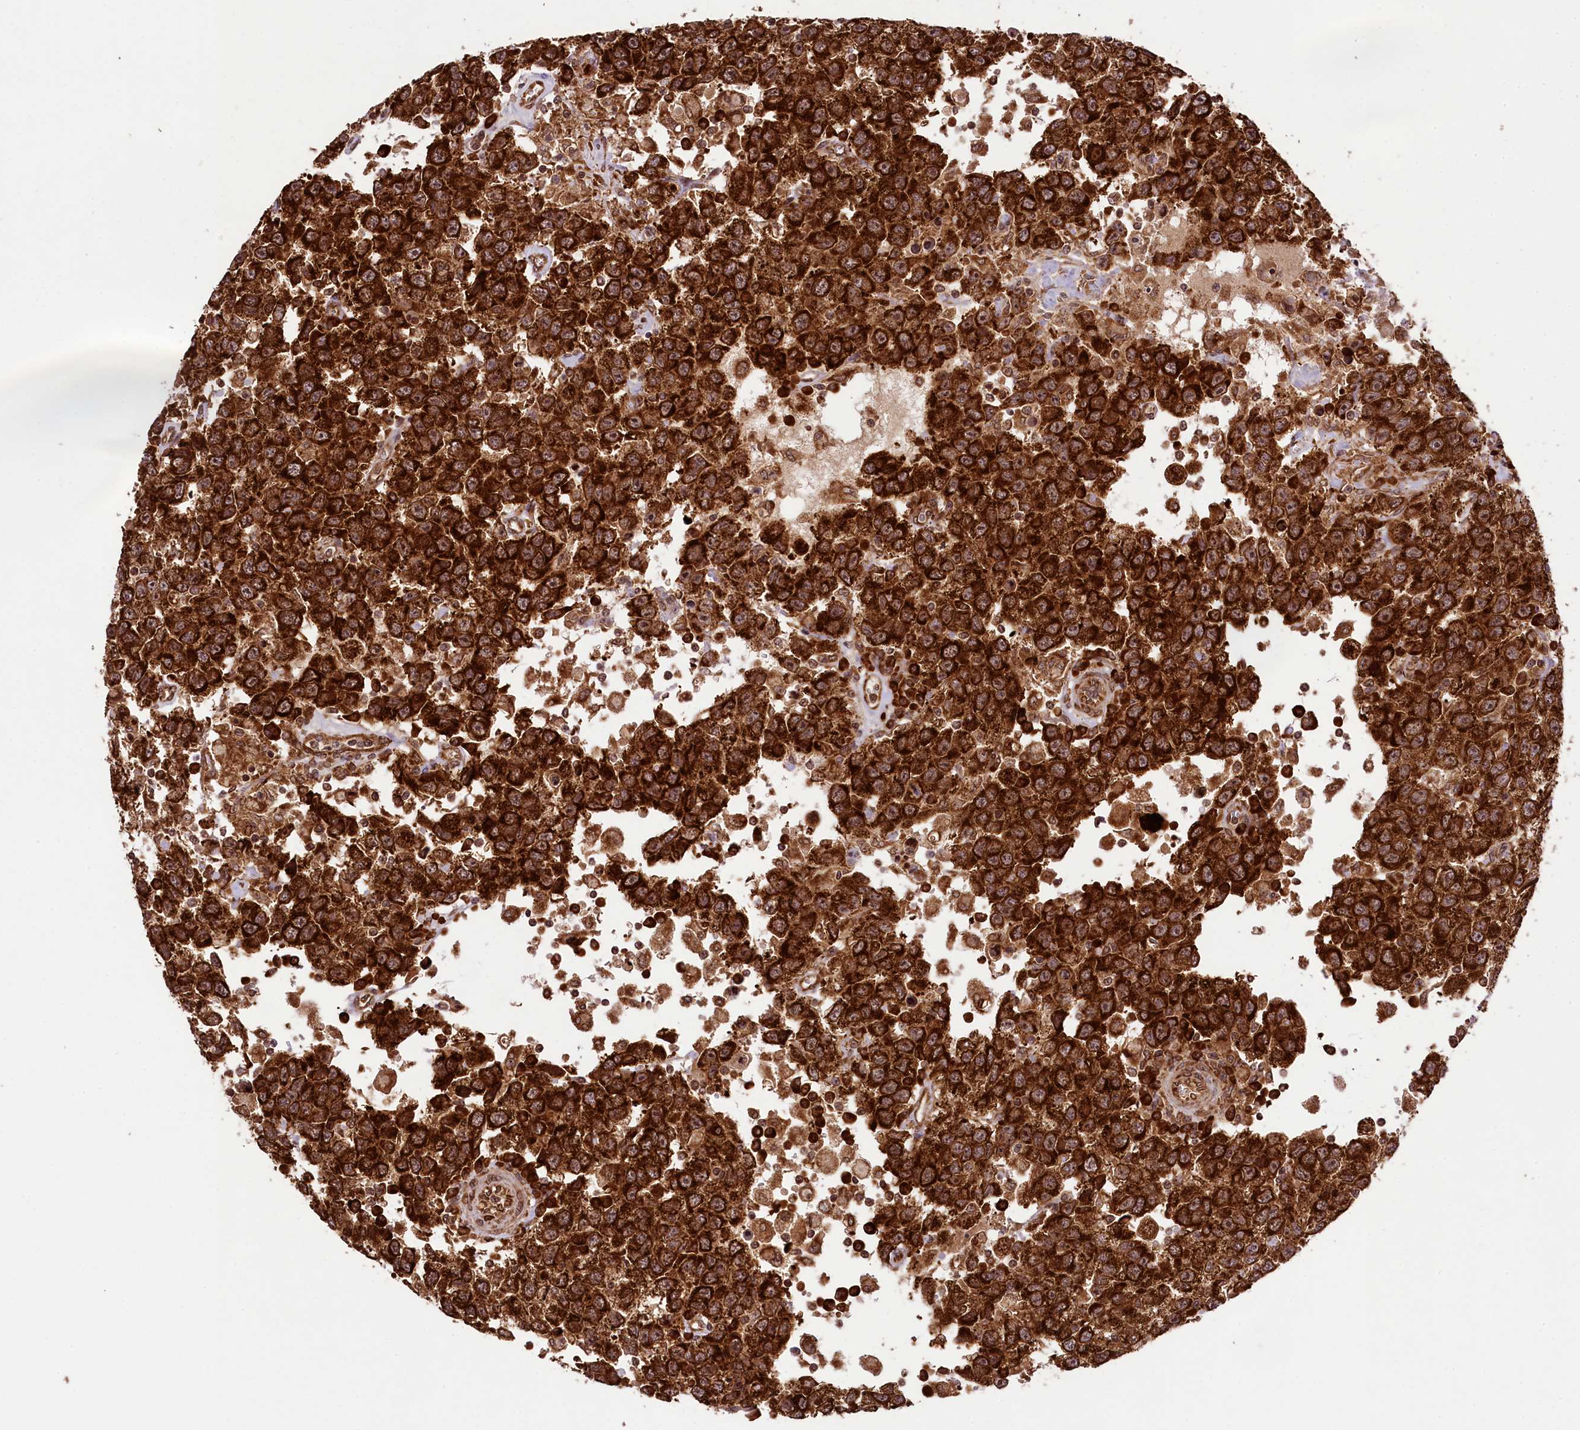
{"staining": {"intensity": "strong", "quantity": ">75%", "location": "cytoplasmic/membranous,nuclear"}, "tissue": "testis cancer", "cell_type": "Tumor cells", "image_type": "cancer", "snomed": [{"axis": "morphology", "description": "Seminoma, NOS"}, {"axis": "topography", "description": "Testis"}], "caption": "The histopathology image displays a brown stain indicating the presence of a protein in the cytoplasmic/membranous and nuclear of tumor cells in testis cancer.", "gene": "LARP4", "patient": {"sex": "male", "age": 41}}